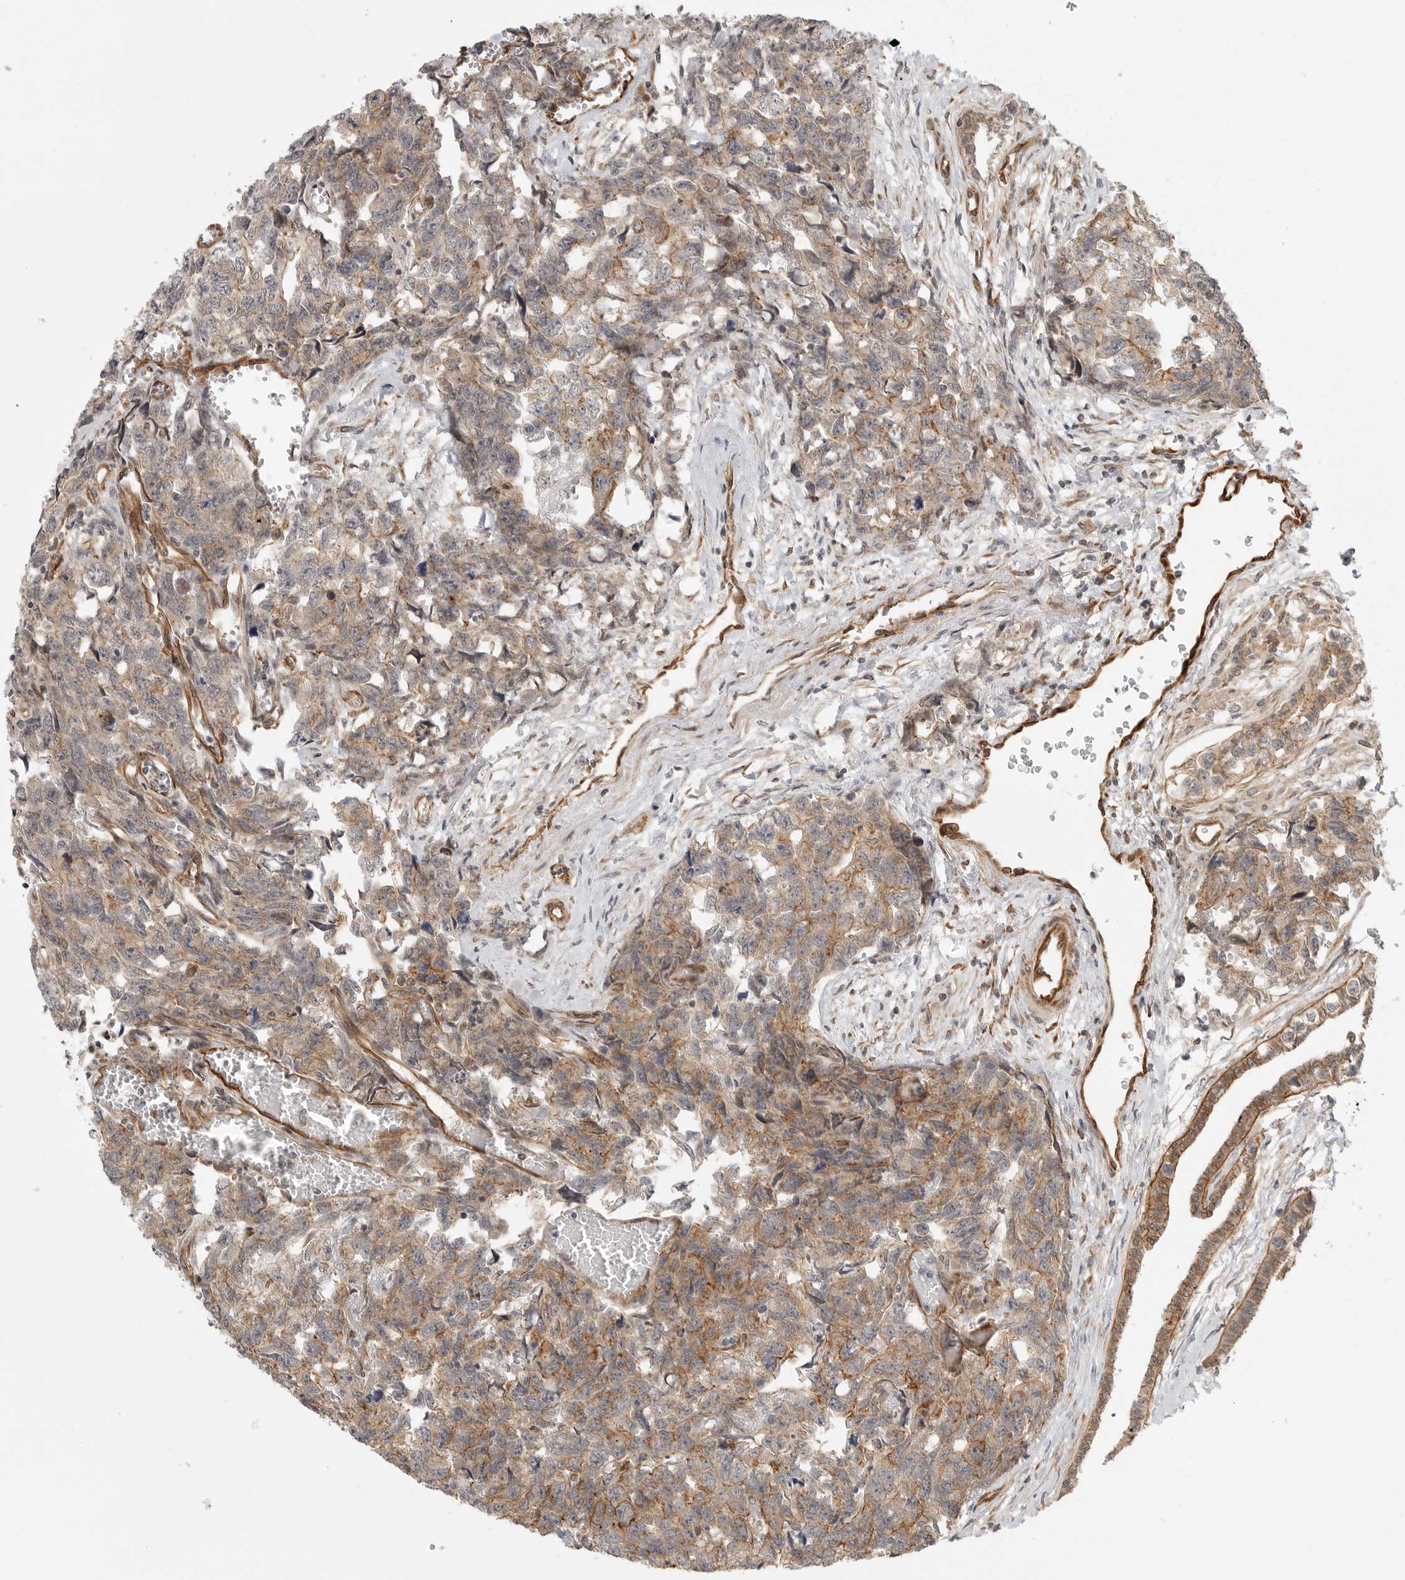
{"staining": {"intensity": "moderate", "quantity": ">75%", "location": "cytoplasmic/membranous"}, "tissue": "testis cancer", "cell_type": "Tumor cells", "image_type": "cancer", "snomed": [{"axis": "morphology", "description": "Carcinoma, Embryonal, NOS"}, {"axis": "topography", "description": "Testis"}], "caption": "High-power microscopy captured an immunohistochemistry (IHC) photomicrograph of testis cancer (embryonal carcinoma), revealing moderate cytoplasmic/membranous staining in about >75% of tumor cells.", "gene": "ATOH7", "patient": {"sex": "male", "age": 31}}